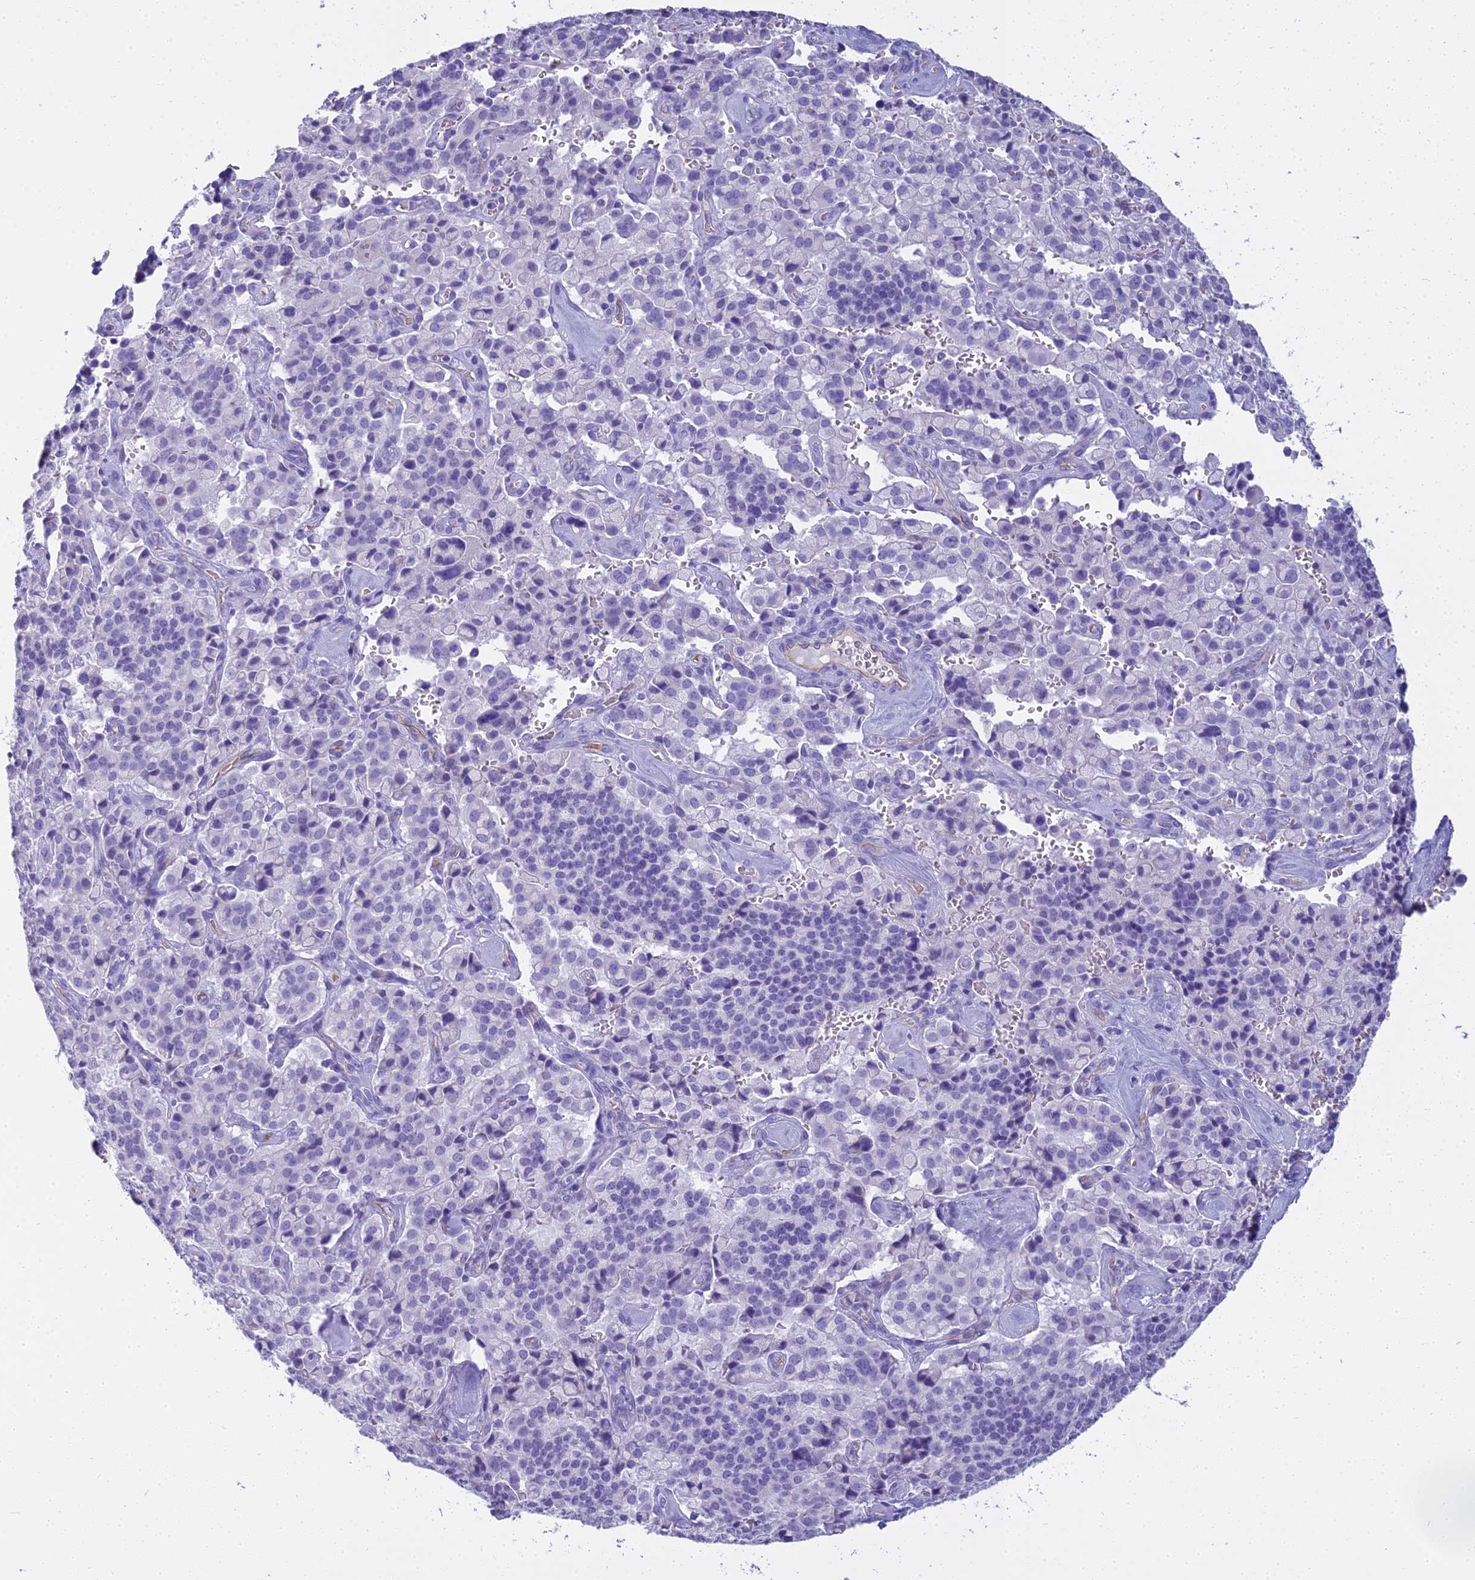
{"staining": {"intensity": "negative", "quantity": "none", "location": "none"}, "tissue": "pancreatic cancer", "cell_type": "Tumor cells", "image_type": "cancer", "snomed": [{"axis": "morphology", "description": "Adenocarcinoma, NOS"}, {"axis": "topography", "description": "Pancreas"}], "caption": "Immunohistochemical staining of pancreatic cancer demonstrates no significant staining in tumor cells. (Stains: DAB (3,3'-diaminobenzidine) IHC with hematoxylin counter stain, Microscopy: brightfield microscopy at high magnification).", "gene": "NINJ1", "patient": {"sex": "male", "age": 65}}